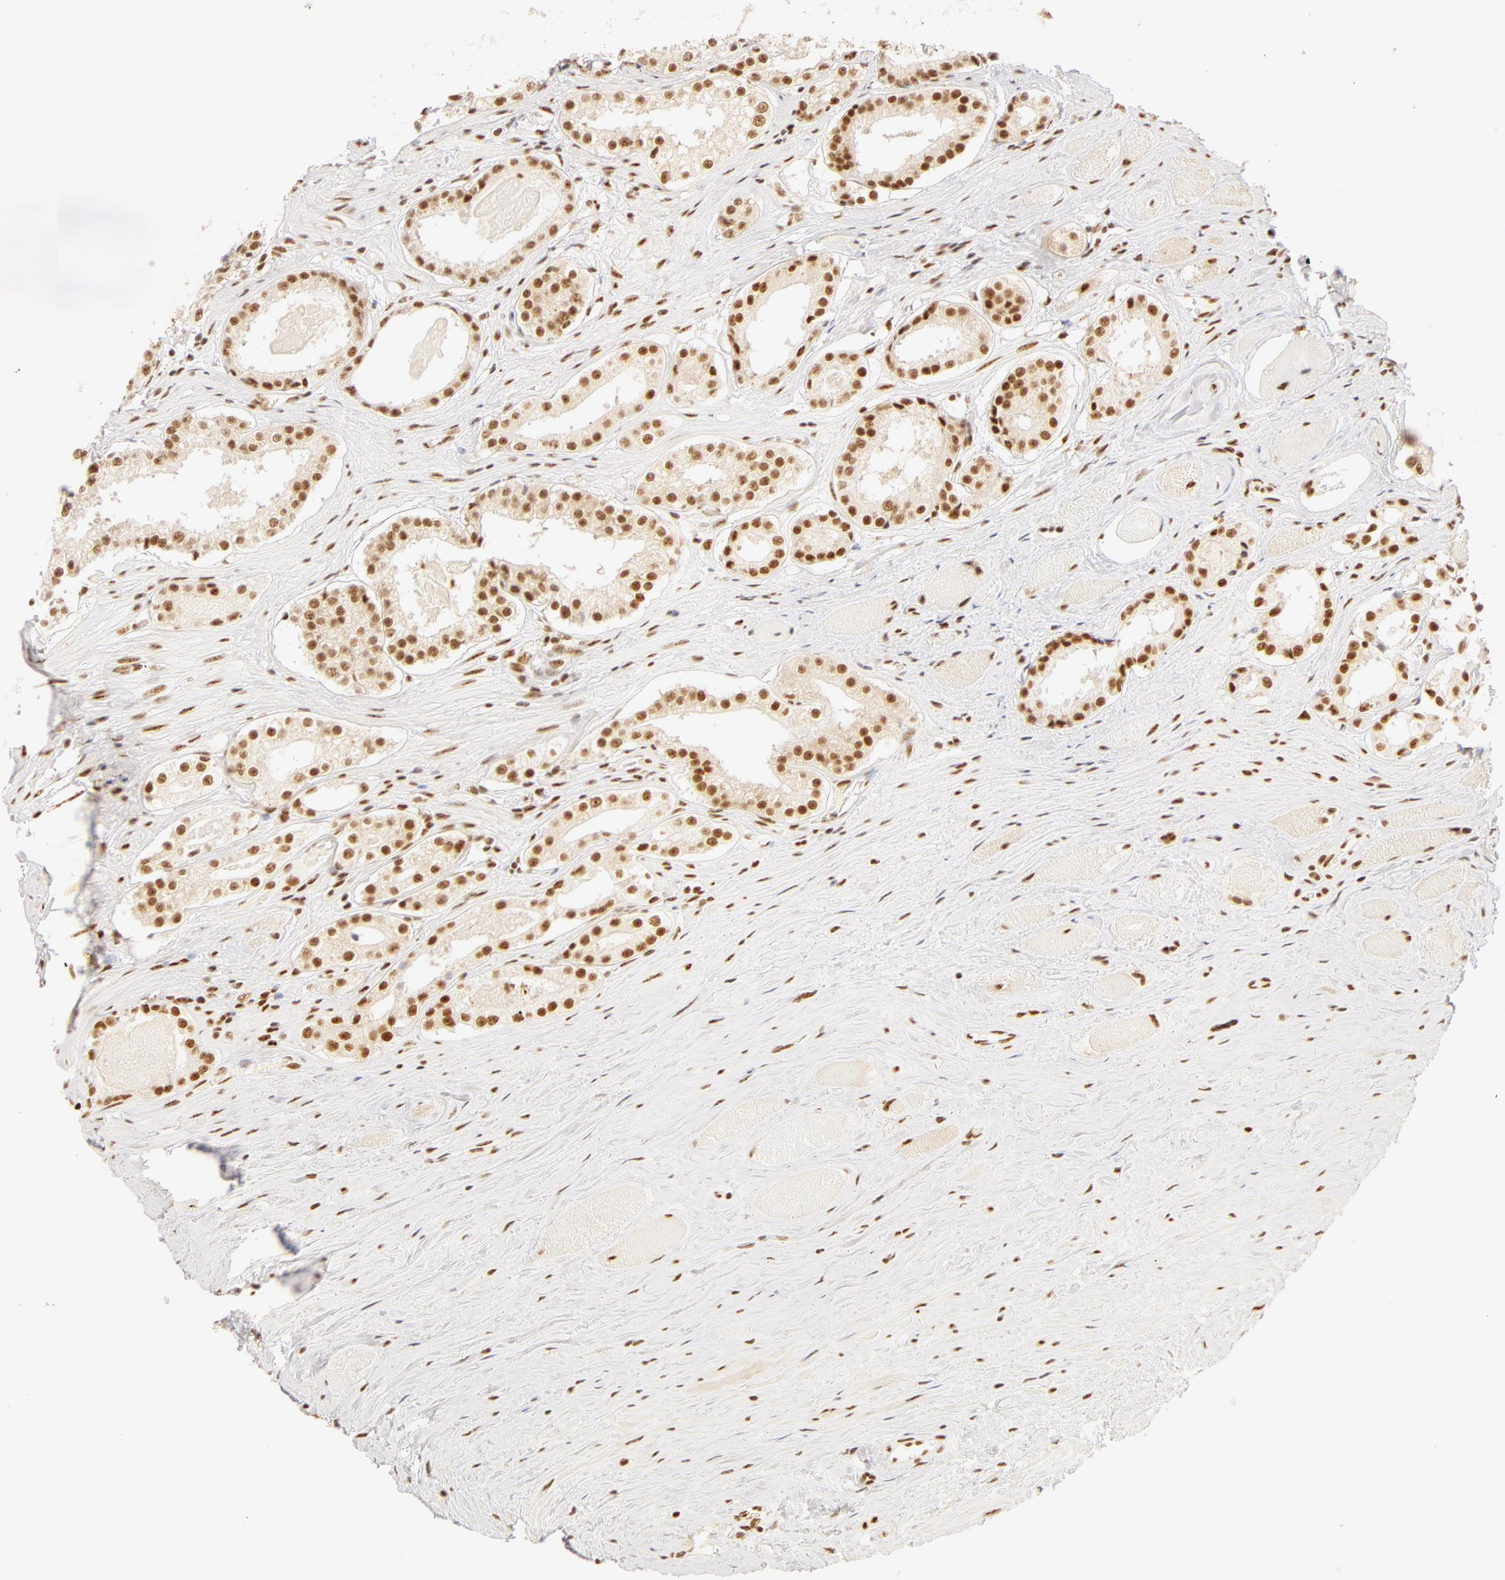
{"staining": {"intensity": "moderate", "quantity": ">75%", "location": "nuclear"}, "tissue": "prostate cancer", "cell_type": "Tumor cells", "image_type": "cancer", "snomed": [{"axis": "morphology", "description": "Adenocarcinoma, Medium grade"}, {"axis": "topography", "description": "Prostate"}], "caption": "This micrograph displays immunohistochemistry (IHC) staining of prostate cancer, with medium moderate nuclear staining in approximately >75% of tumor cells.", "gene": "RBM39", "patient": {"sex": "male", "age": 73}}